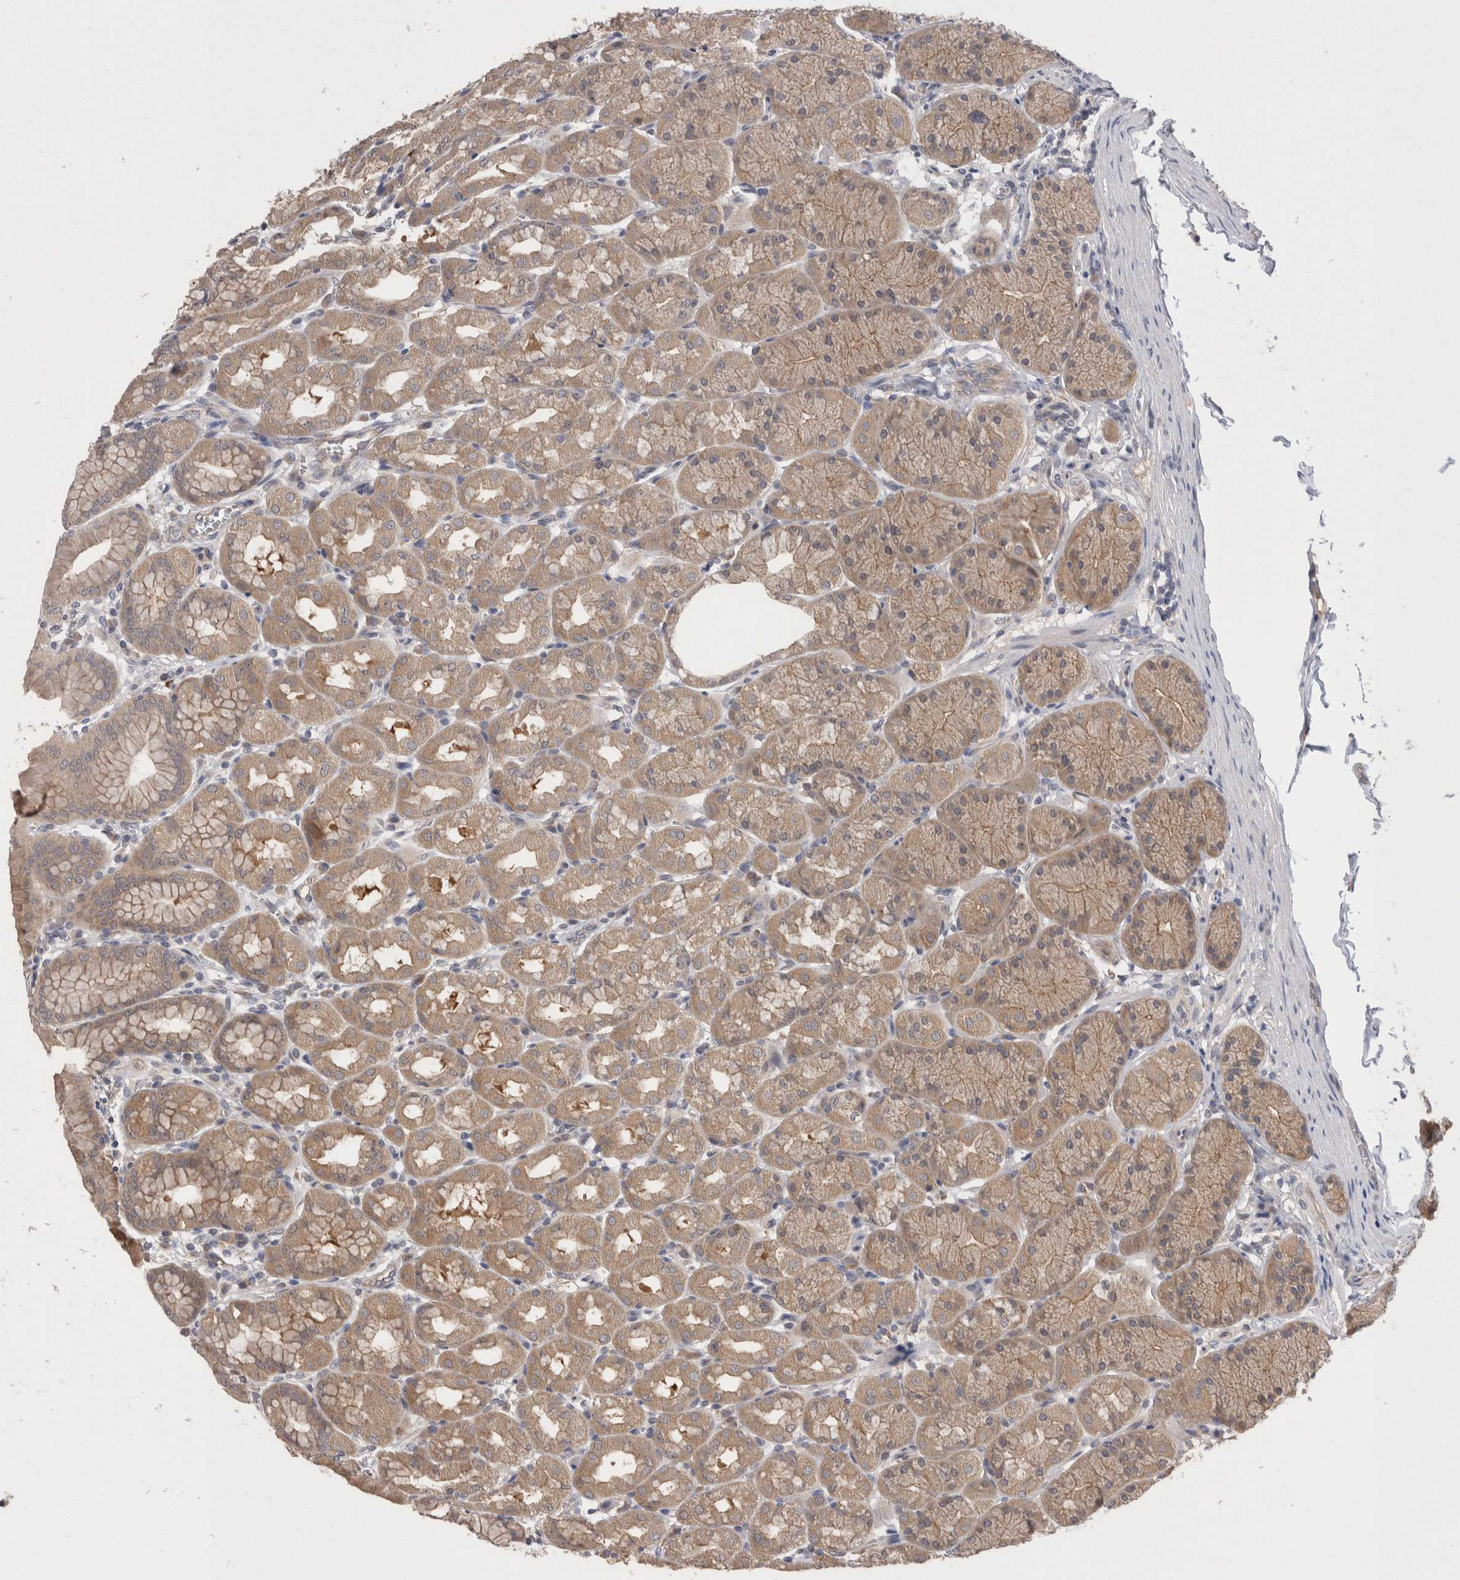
{"staining": {"intensity": "moderate", "quantity": ">75%", "location": "cytoplasmic/membranous"}, "tissue": "stomach", "cell_type": "Glandular cells", "image_type": "normal", "snomed": [{"axis": "morphology", "description": "Normal tissue, NOS"}, {"axis": "topography", "description": "Stomach"}], "caption": "Immunohistochemistry (IHC) histopathology image of unremarkable stomach stained for a protein (brown), which demonstrates medium levels of moderate cytoplasmic/membranous positivity in about >75% of glandular cells.", "gene": "DCTN6", "patient": {"sex": "male", "age": 42}}